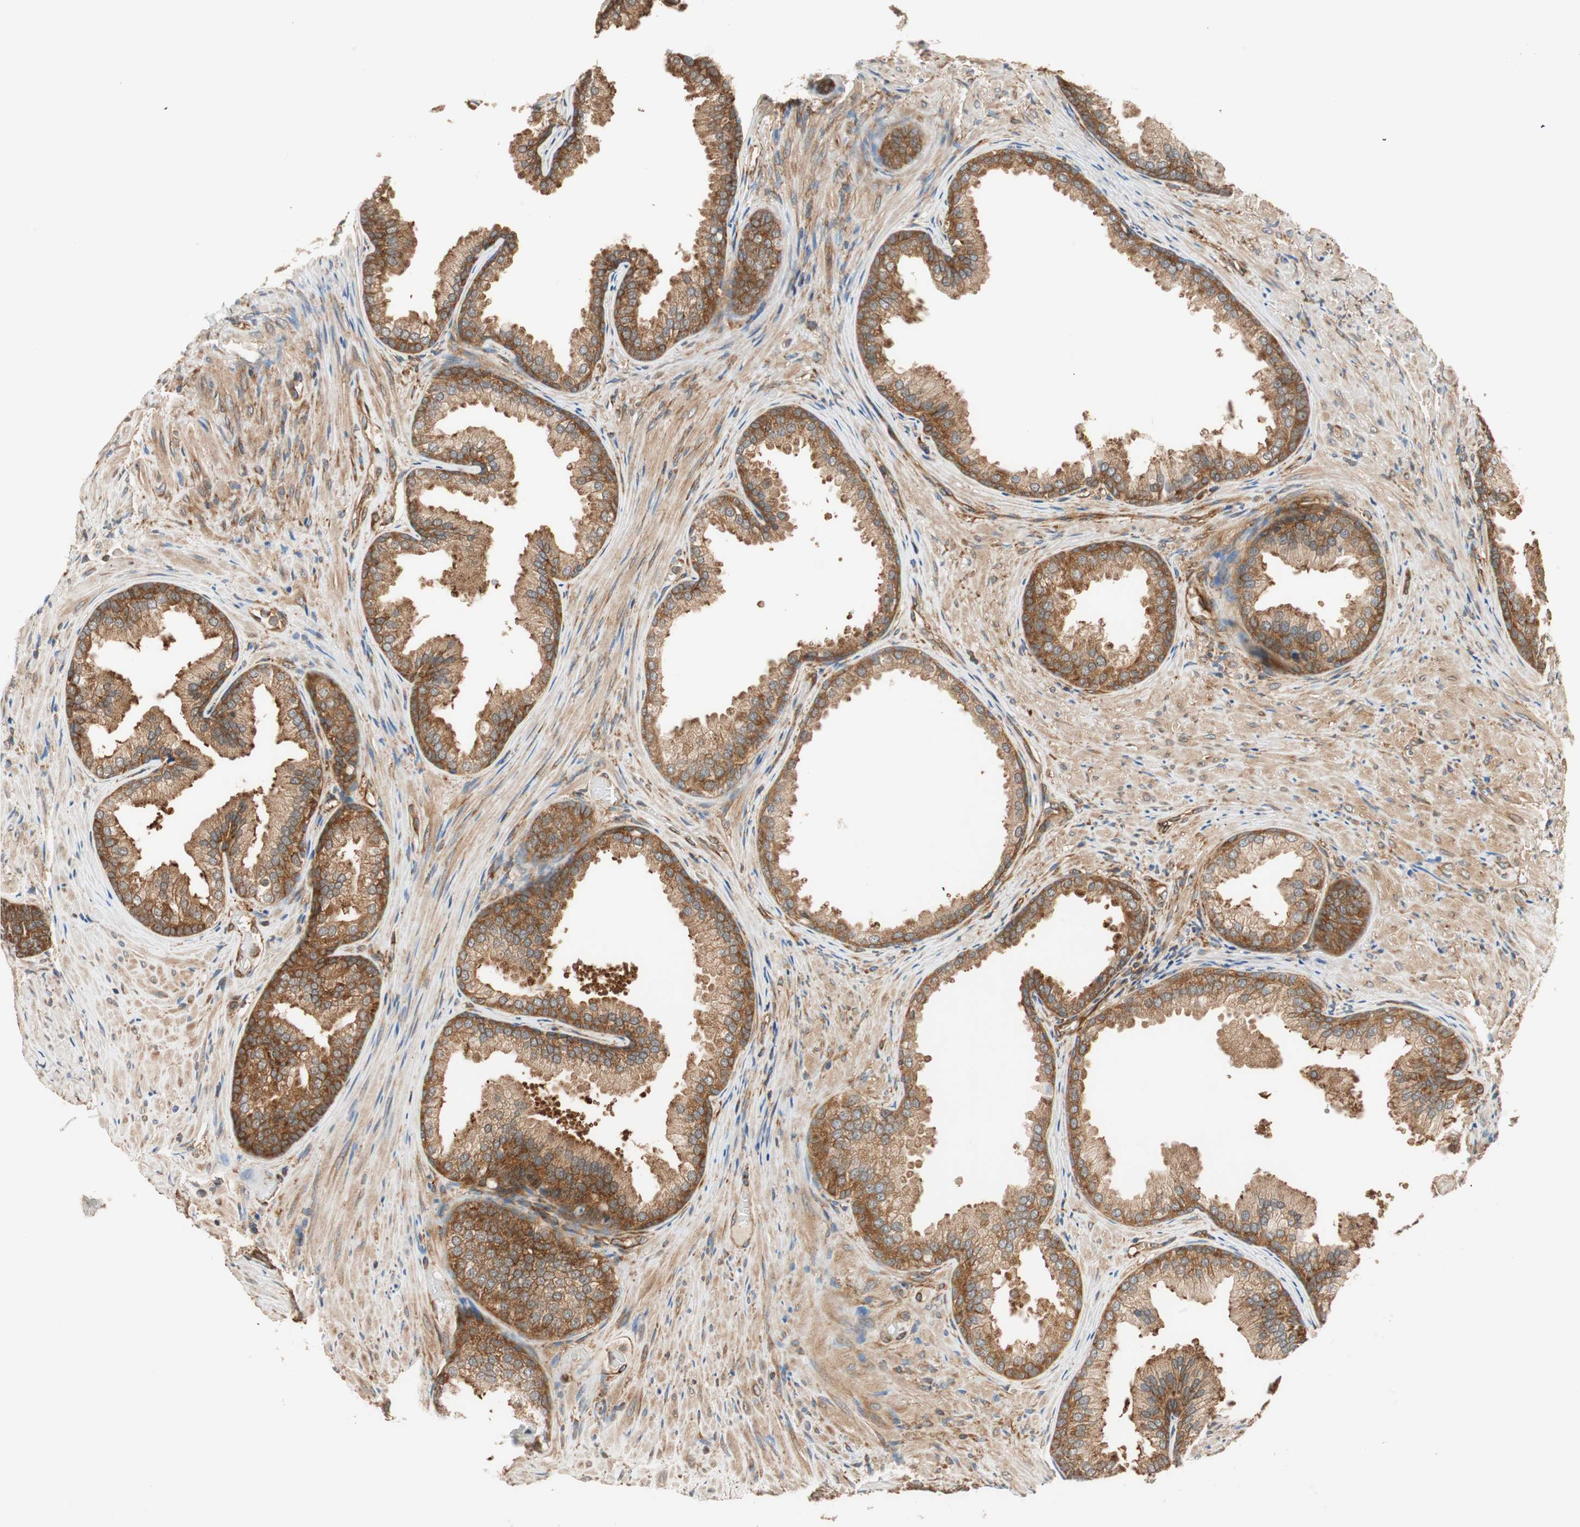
{"staining": {"intensity": "strong", "quantity": ">75%", "location": "cytoplasmic/membranous"}, "tissue": "prostate", "cell_type": "Glandular cells", "image_type": "normal", "snomed": [{"axis": "morphology", "description": "Normal tissue, NOS"}, {"axis": "topography", "description": "Prostate"}], "caption": "Immunohistochemistry (IHC) (DAB (3,3'-diaminobenzidine)) staining of unremarkable human prostate reveals strong cytoplasmic/membranous protein staining in approximately >75% of glandular cells. (DAB IHC, brown staining for protein, blue staining for nuclei).", "gene": "WASL", "patient": {"sex": "male", "age": 76}}